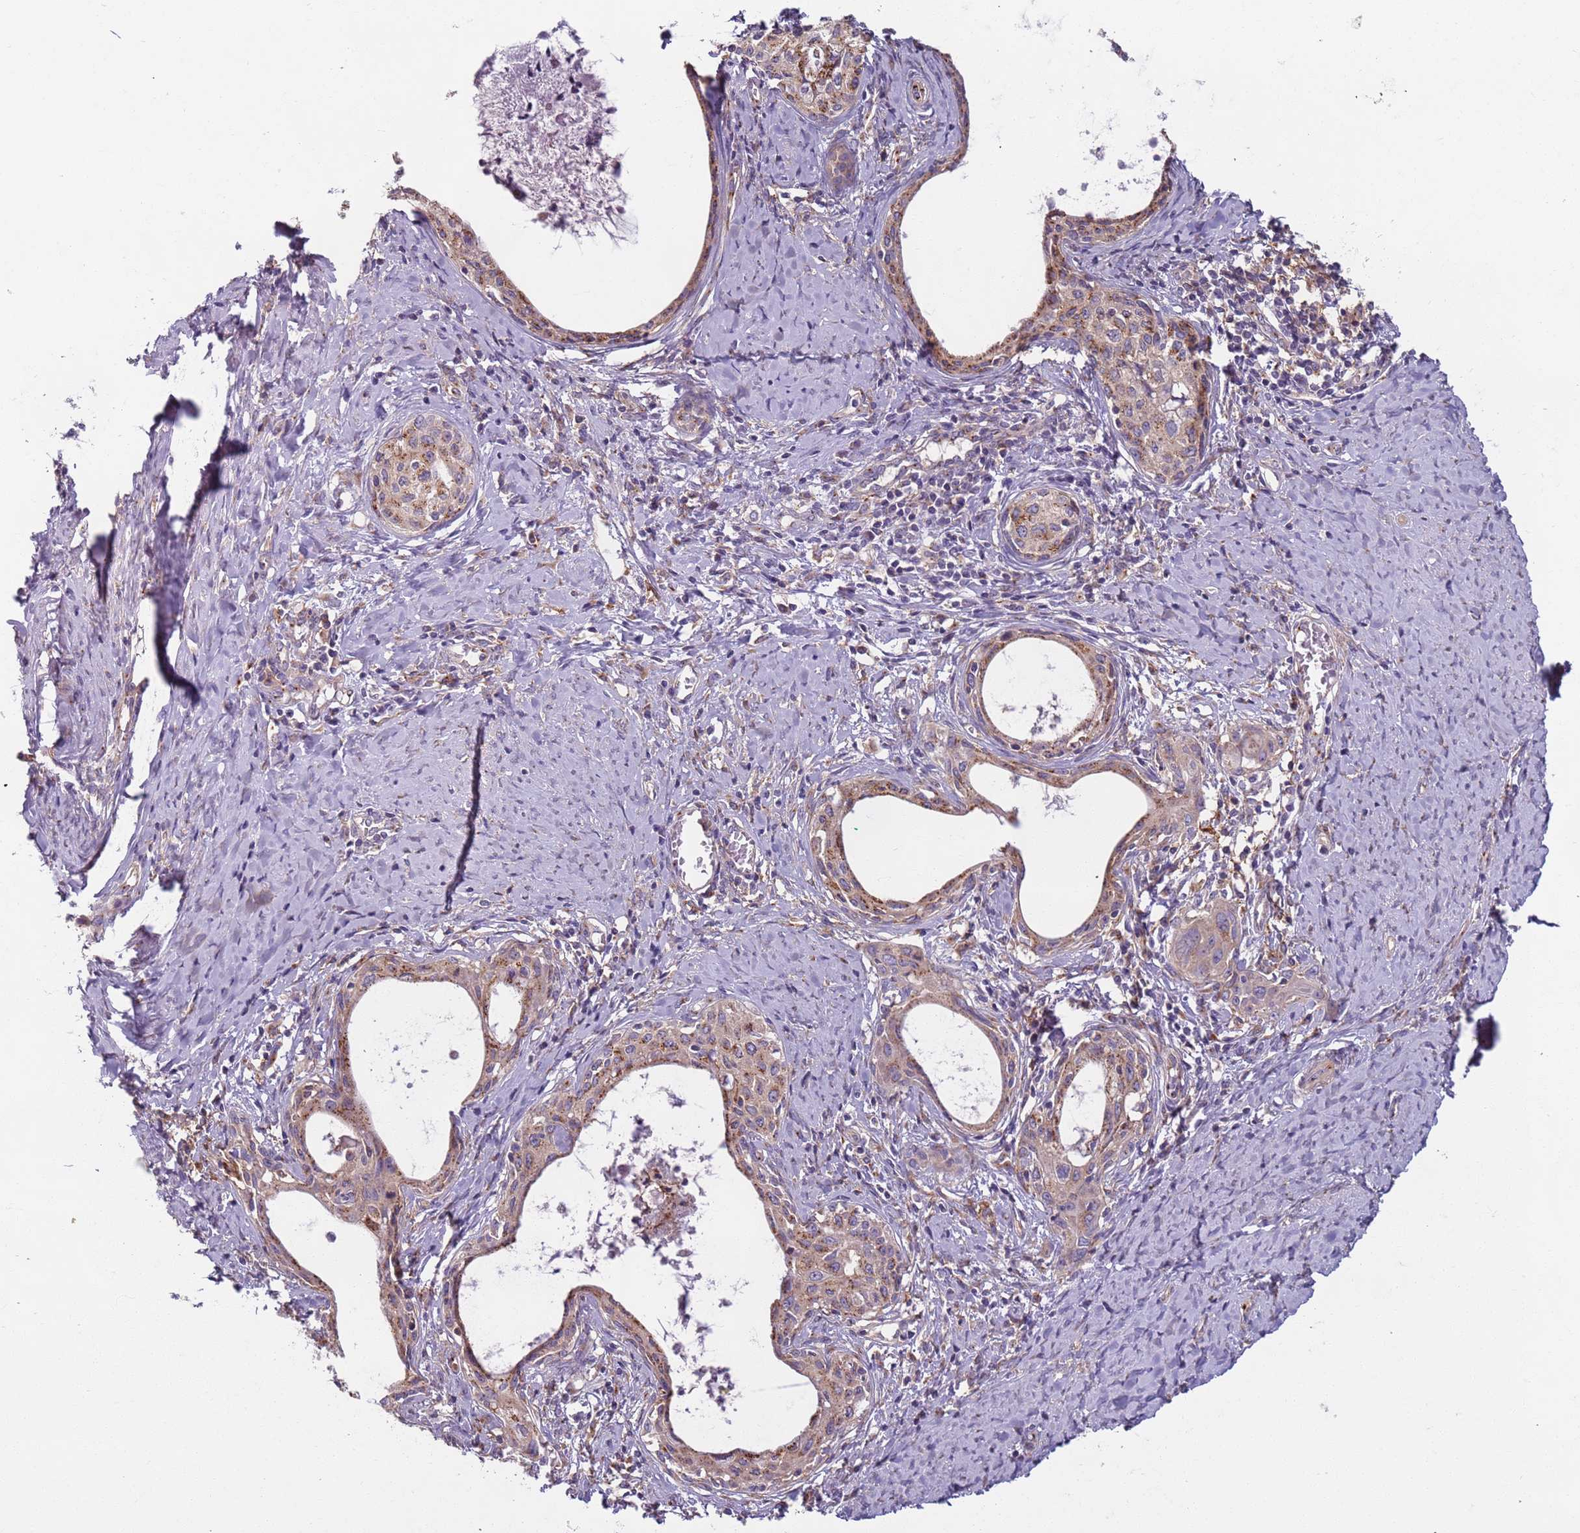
{"staining": {"intensity": "moderate", "quantity": "25%-75%", "location": "cytoplasmic/membranous"}, "tissue": "cervical cancer", "cell_type": "Tumor cells", "image_type": "cancer", "snomed": [{"axis": "morphology", "description": "Squamous cell carcinoma, NOS"}, {"axis": "morphology", "description": "Adenocarcinoma, NOS"}, {"axis": "topography", "description": "Cervix"}], "caption": "This is a histology image of immunohistochemistry staining of squamous cell carcinoma (cervical), which shows moderate positivity in the cytoplasmic/membranous of tumor cells.", "gene": "AKTIP", "patient": {"sex": "female", "age": 52}}